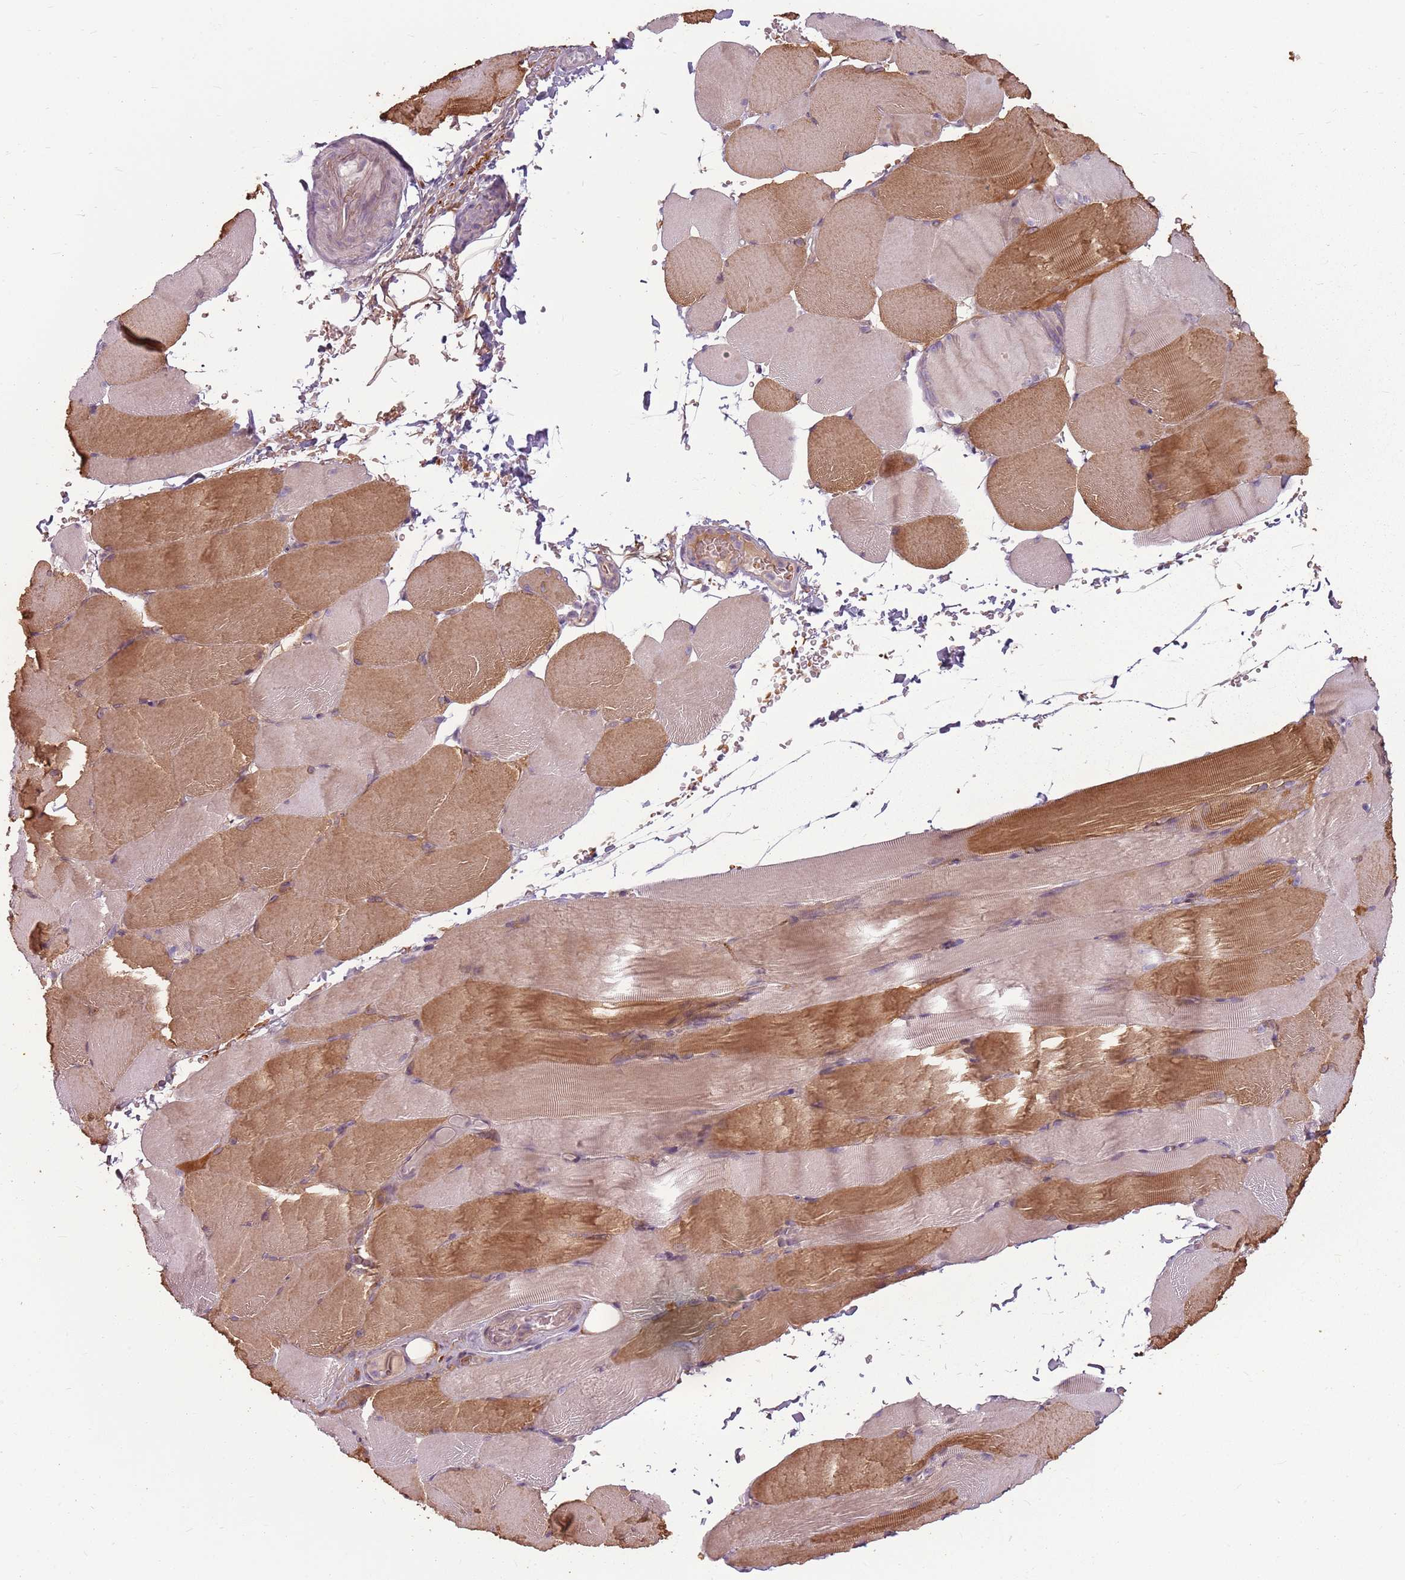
{"staining": {"intensity": "moderate", "quantity": "25%-75%", "location": "cytoplasmic/membranous"}, "tissue": "skeletal muscle", "cell_type": "Myocytes", "image_type": "normal", "snomed": [{"axis": "morphology", "description": "Normal tissue, NOS"}, {"axis": "topography", "description": "Skeletal muscle"}, {"axis": "topography", "description": "Parathyroid gland"}], "caption": "Normal skeletal muscle displays moderate cytoplasmic/membranous staining in about 25%-75% of myocytes, visualized by immunohistochemistry. Immunohistochemistry stains the protein in brown and the nuclei are stained blue.", "gene": "HSPA14", "patient": {"sex": "female", "age": 37}}